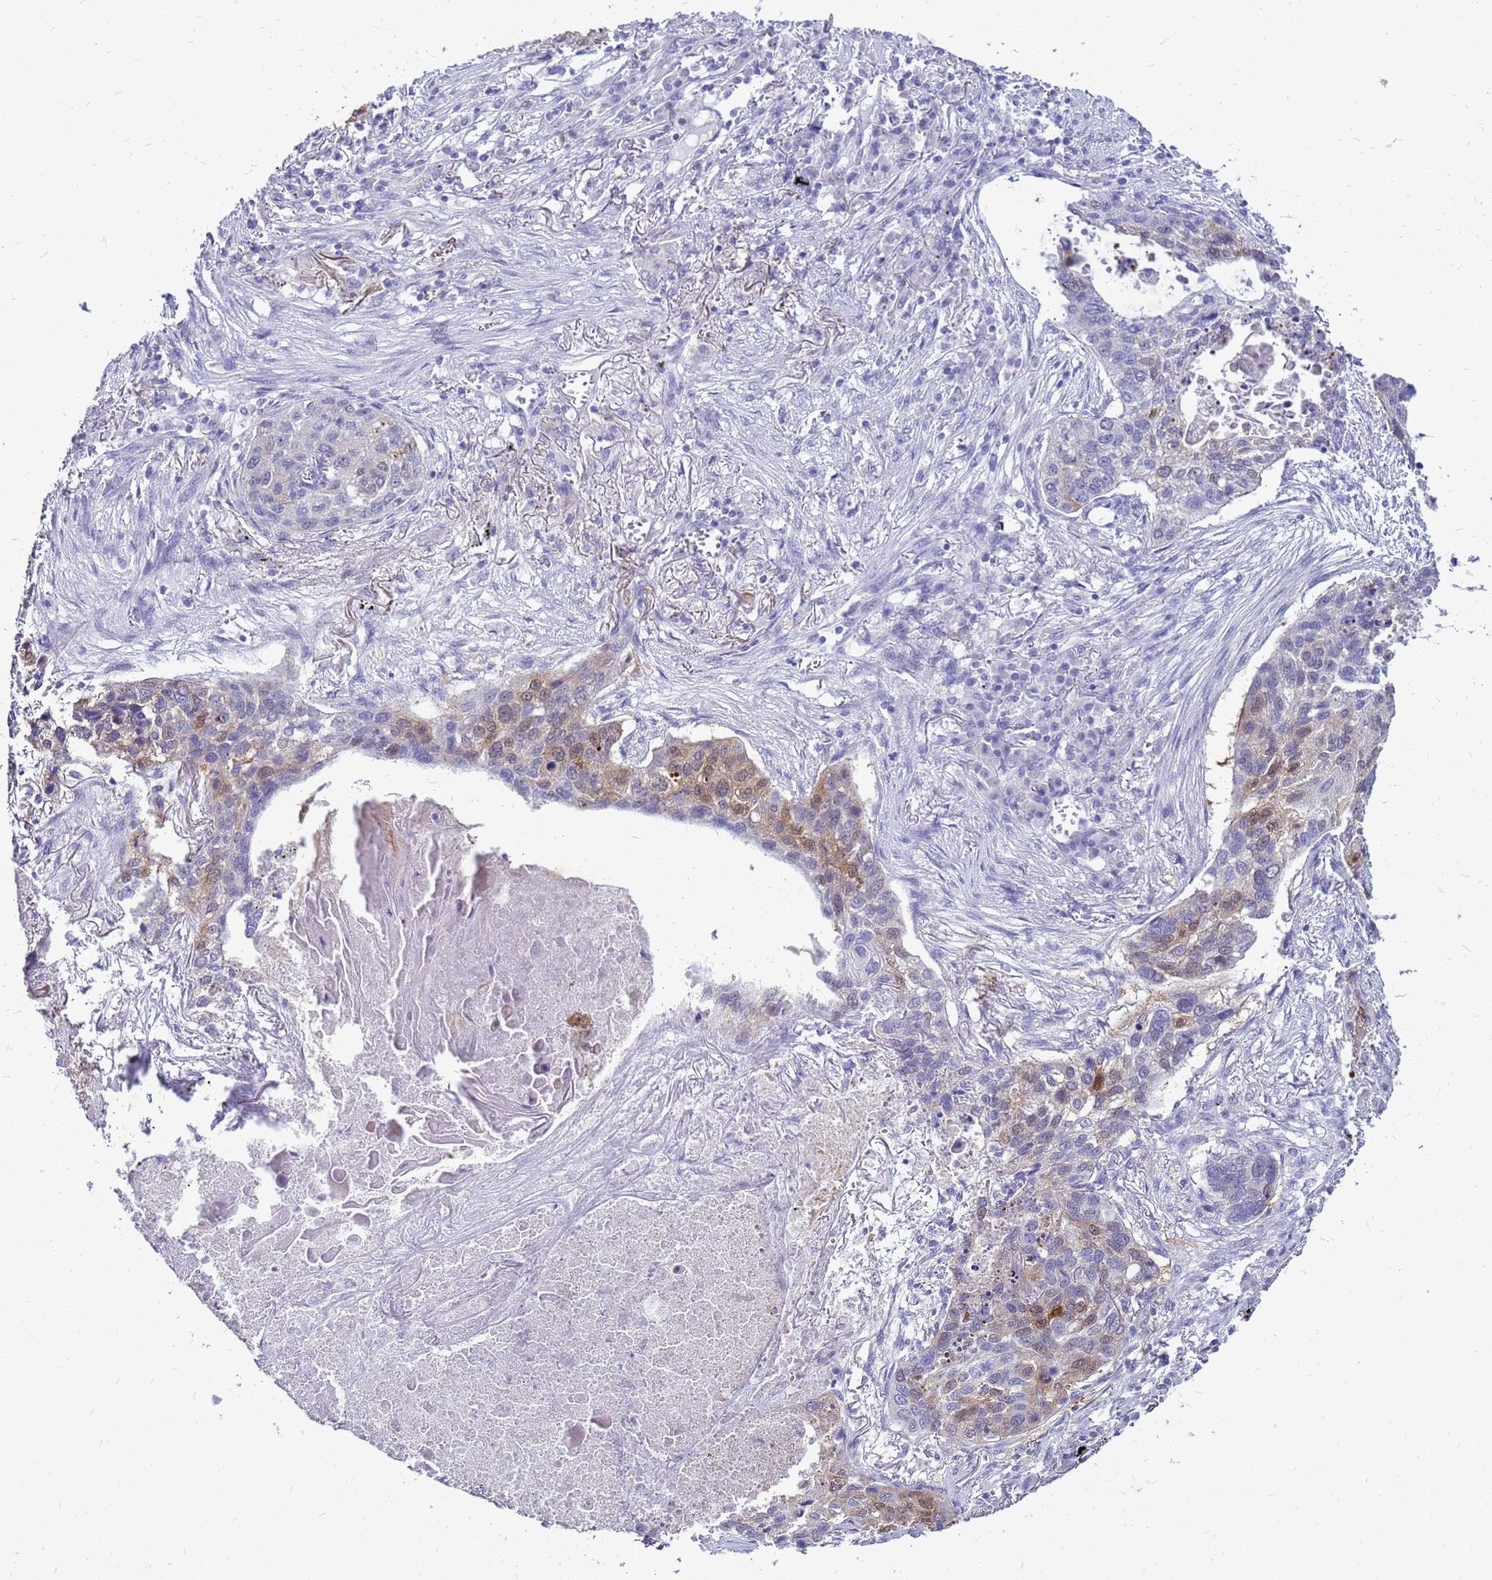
{"staining": {"intensity": "moderate", "quantity": "<25%", "location": "cytoplasmic/membranous,nuclear"}, "tissue": "lung cancer", "cell_type": "Tumor cells", "image_type": "cancer", "snomed": [{"axis": "morphology", "description": "Squamous cell carcinoma, NOS"}, {"axis": "topography", "description": "Lung"}], "caption": "DAB immunohistochemical staining of human lung squamous cell carcinoma reveals moderate cytoplasmic/membranous and nuclear protein staining in approximately <25% of tumor cells.", "gene": "AKR1C1", "patient": {"sex": "female", "age": 63}}